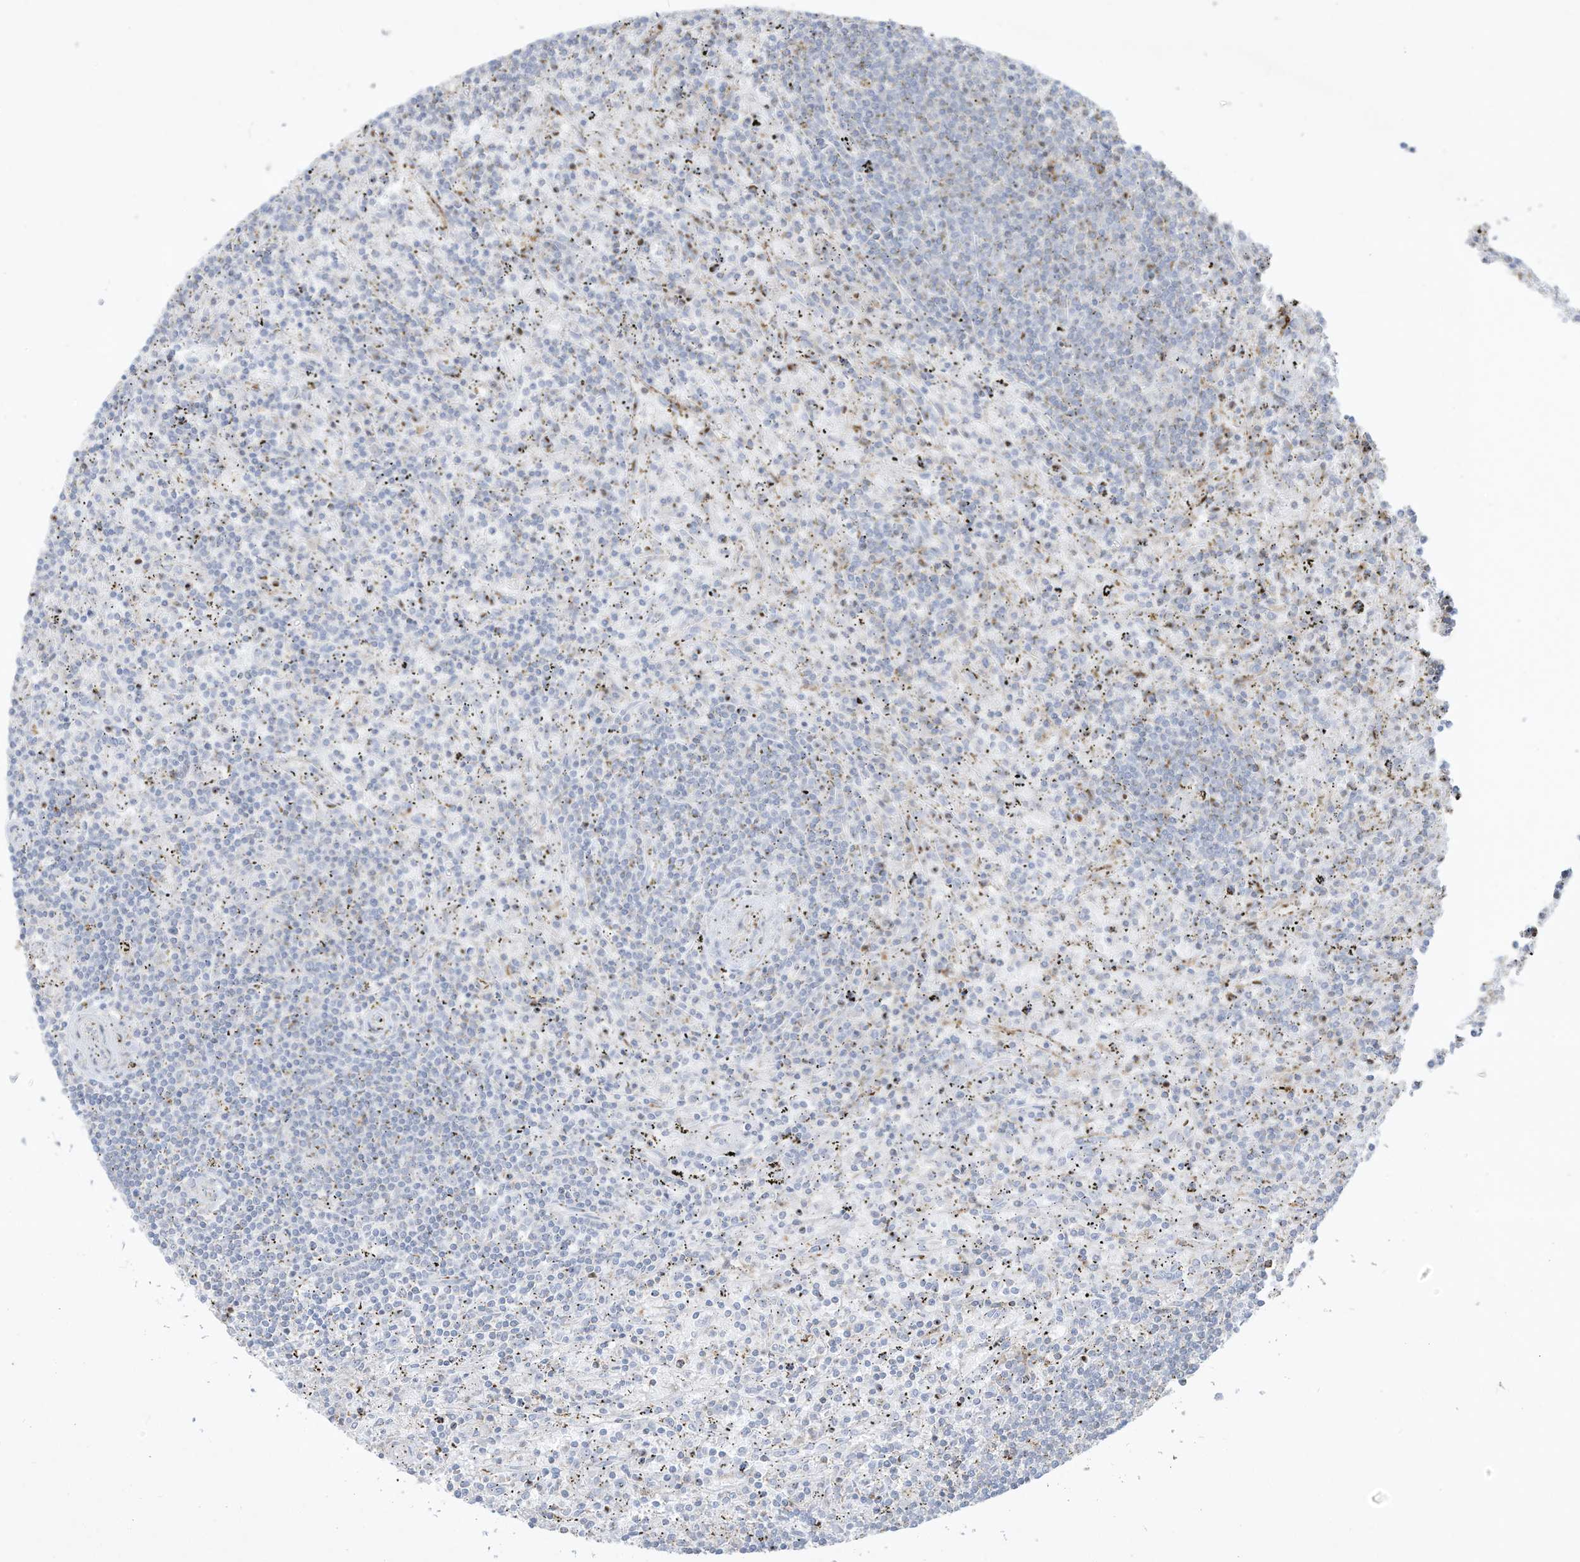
{"staining": {"intensity": "negative", "quantity": "none", "location": "none"}, "tissue": "lymphoma", "cell_type": "Tumor cells", "image_type": "cancer", "snomed": [{"axis": "morphology", "description": "Malignant lymphoma, non-Hodgkin's type, Low grade"}, {"axis": "topography", "description": "Spleen"}], "caption": "Immunohistochemical staining of low-grade malignant lymphoma, non-Hodgkin's type shows no significant staining in tumor cells. Brightfield microscopy of IHC stained with DAB (brown) and hematoxylin (blue), captured at high magnification.", "gene": "THNSL2", "patient": {"sex": "male", "age": 76}}